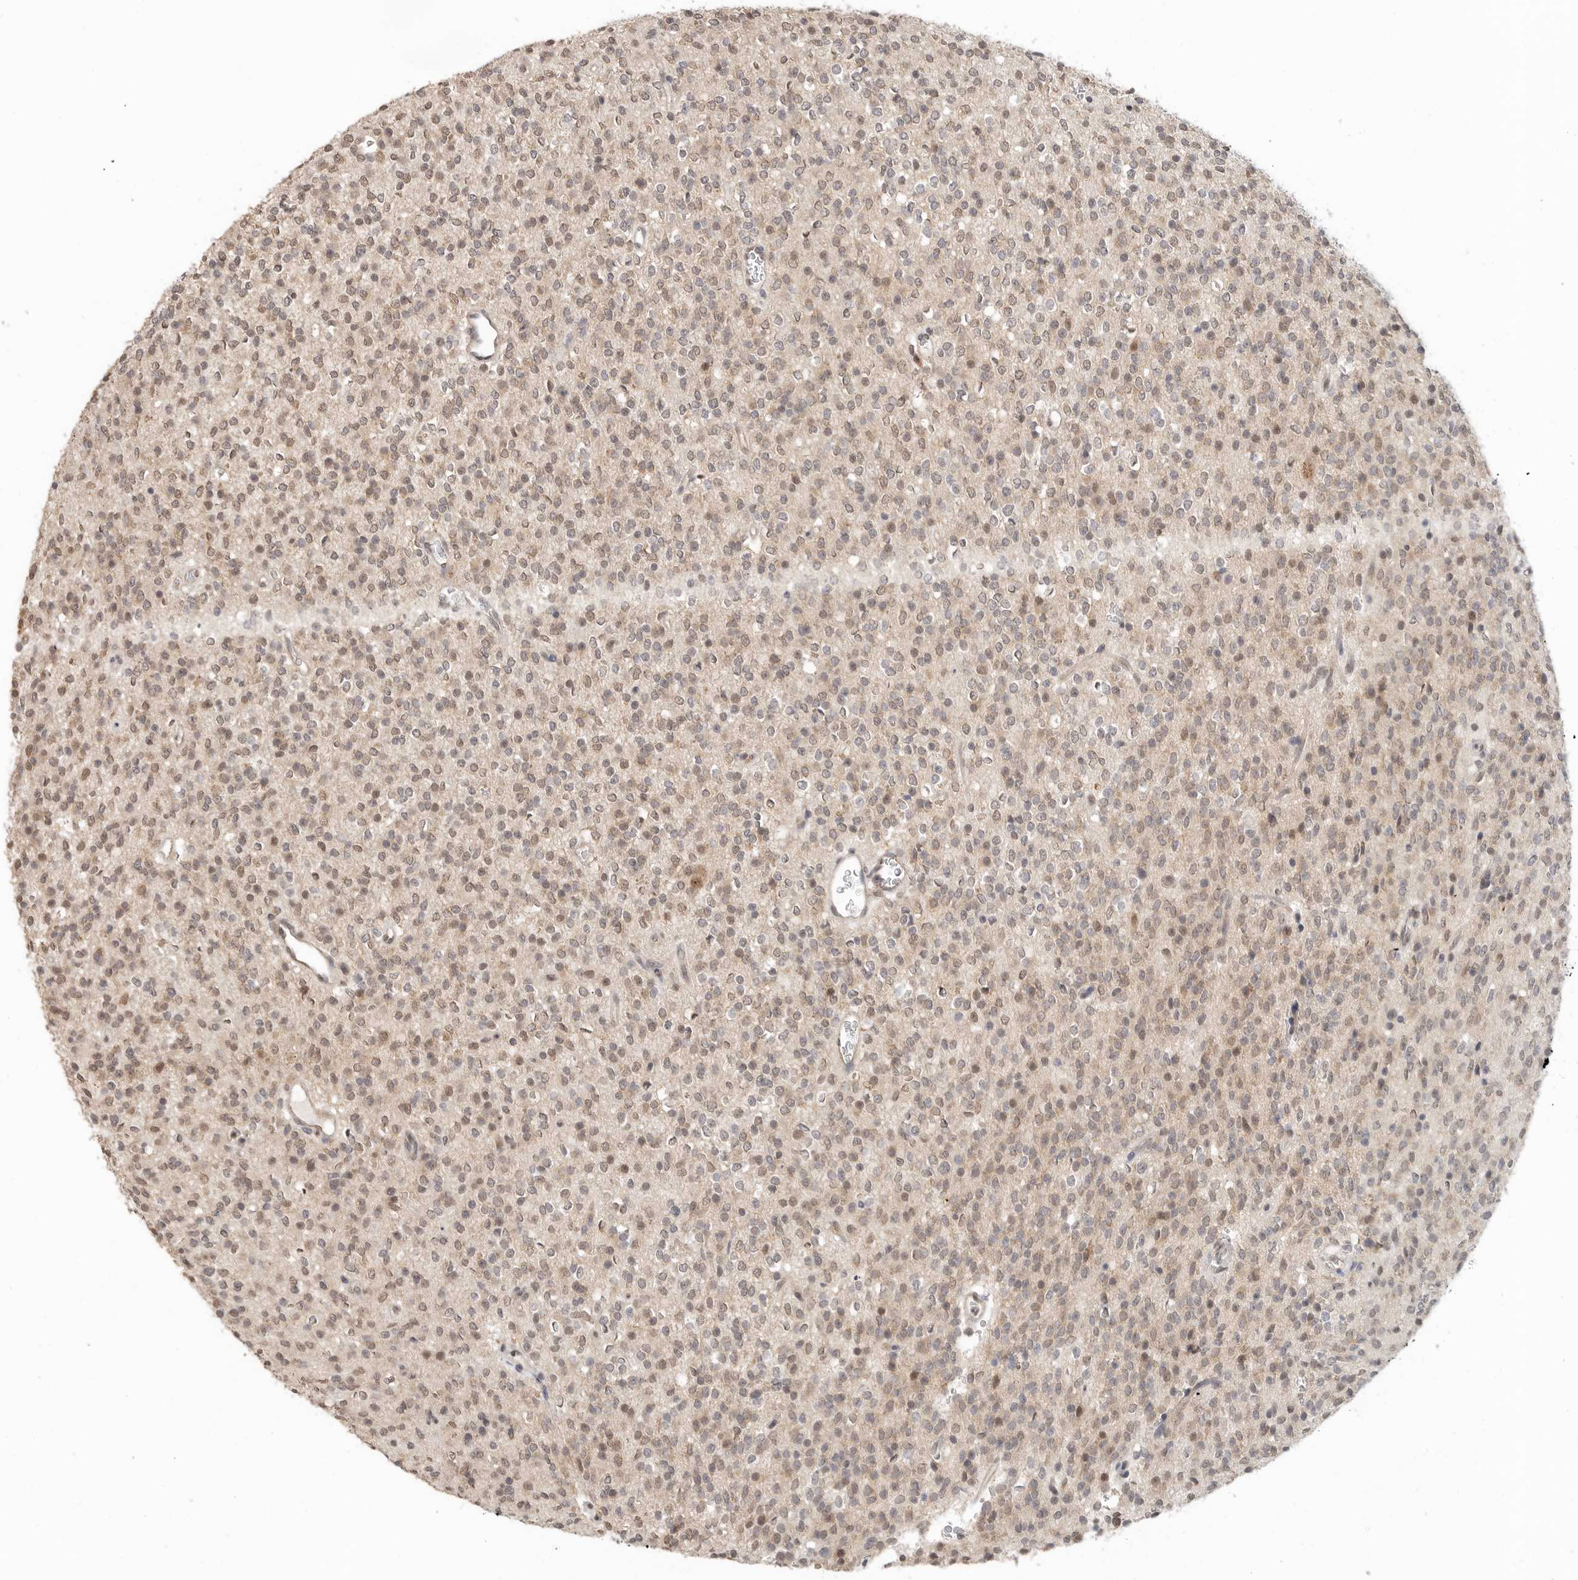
{"staining": {"intensity": "moderate", "quantity": "25%-75%", "location": "cytoplasmic/membranous,nuclear"}, "tissue": "glioma", "cell_type": "Tumor cells", "image_type": "cancer", "snomed": [{"axis": "morphology", "description": "Glioma, malignant, High grade"}, {"axis": "topography", "description": "Brain"}], "caption": "Glioma stained with DAB immunohistochemistry reveals medium levels of moderate cytoplasmic/membranous and nuclear expression in approximately 25%-75% of tumor cells. (DAB (3,3'-diaminobenzidine) = brown stain, brightfield microscopy at high magnification).", "gene": "METAP1", "patient": {"sex": "male", "age": 34}}